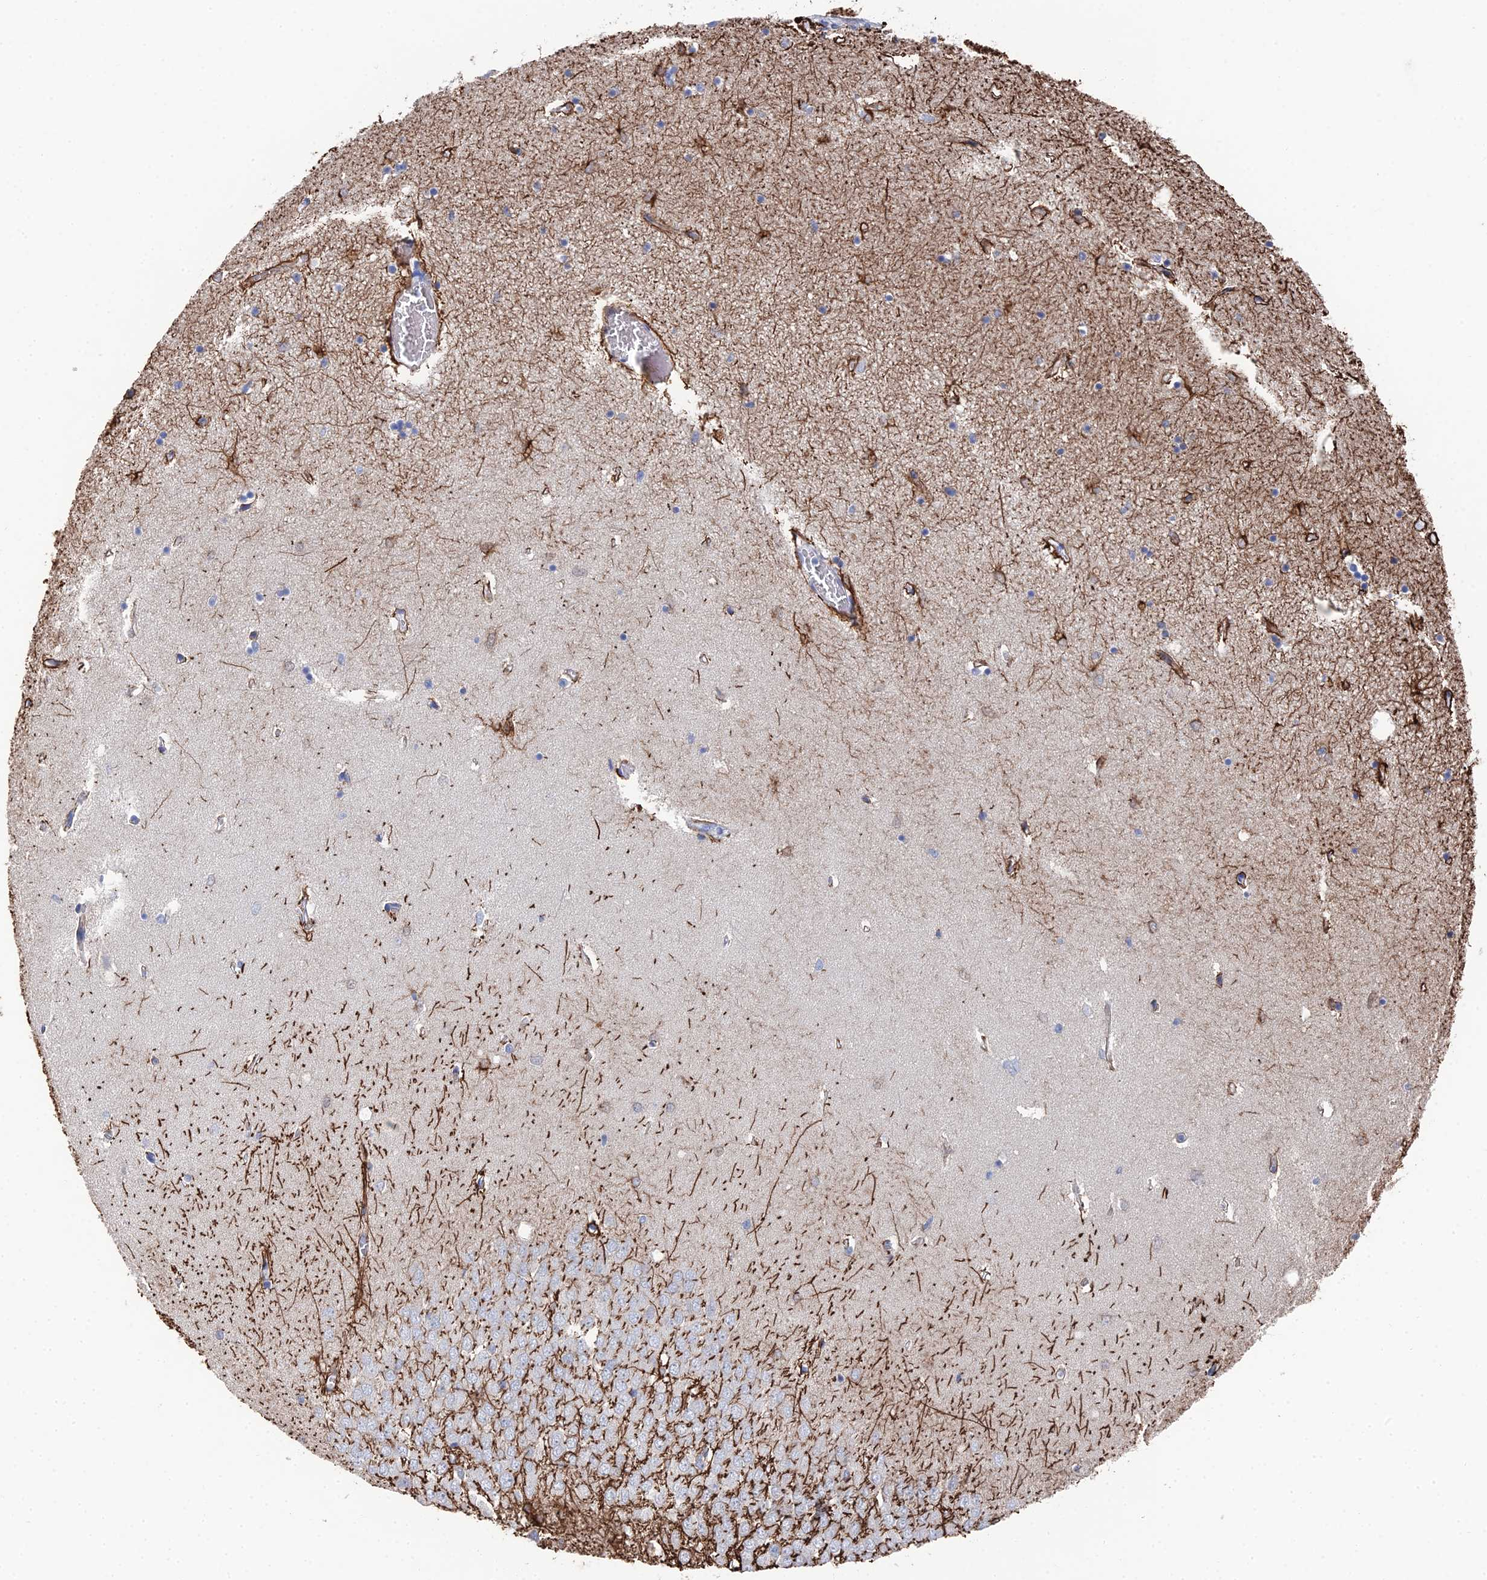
{"staining": {"intensity": "strong", "quantity": "<25%", "location": "cytoplasmic/membranous,nuclear"}, "tissue": "hippocampus", "cell_type": "Glial cells", "image_type": "normal", "snomed": [{"axis": "morphology", "description": "Normal tissue, NOS"}, {"axis": "topography", "description": "Hippocampus"}], "caption": "Glial cells demonstrate medium levels of strong cytoplasmic/membranous,nuclear staining in about <25% of cells in benign human hippocampus.", "gene": "GFAP", "patient": {"sex": "female", "age": 64}}